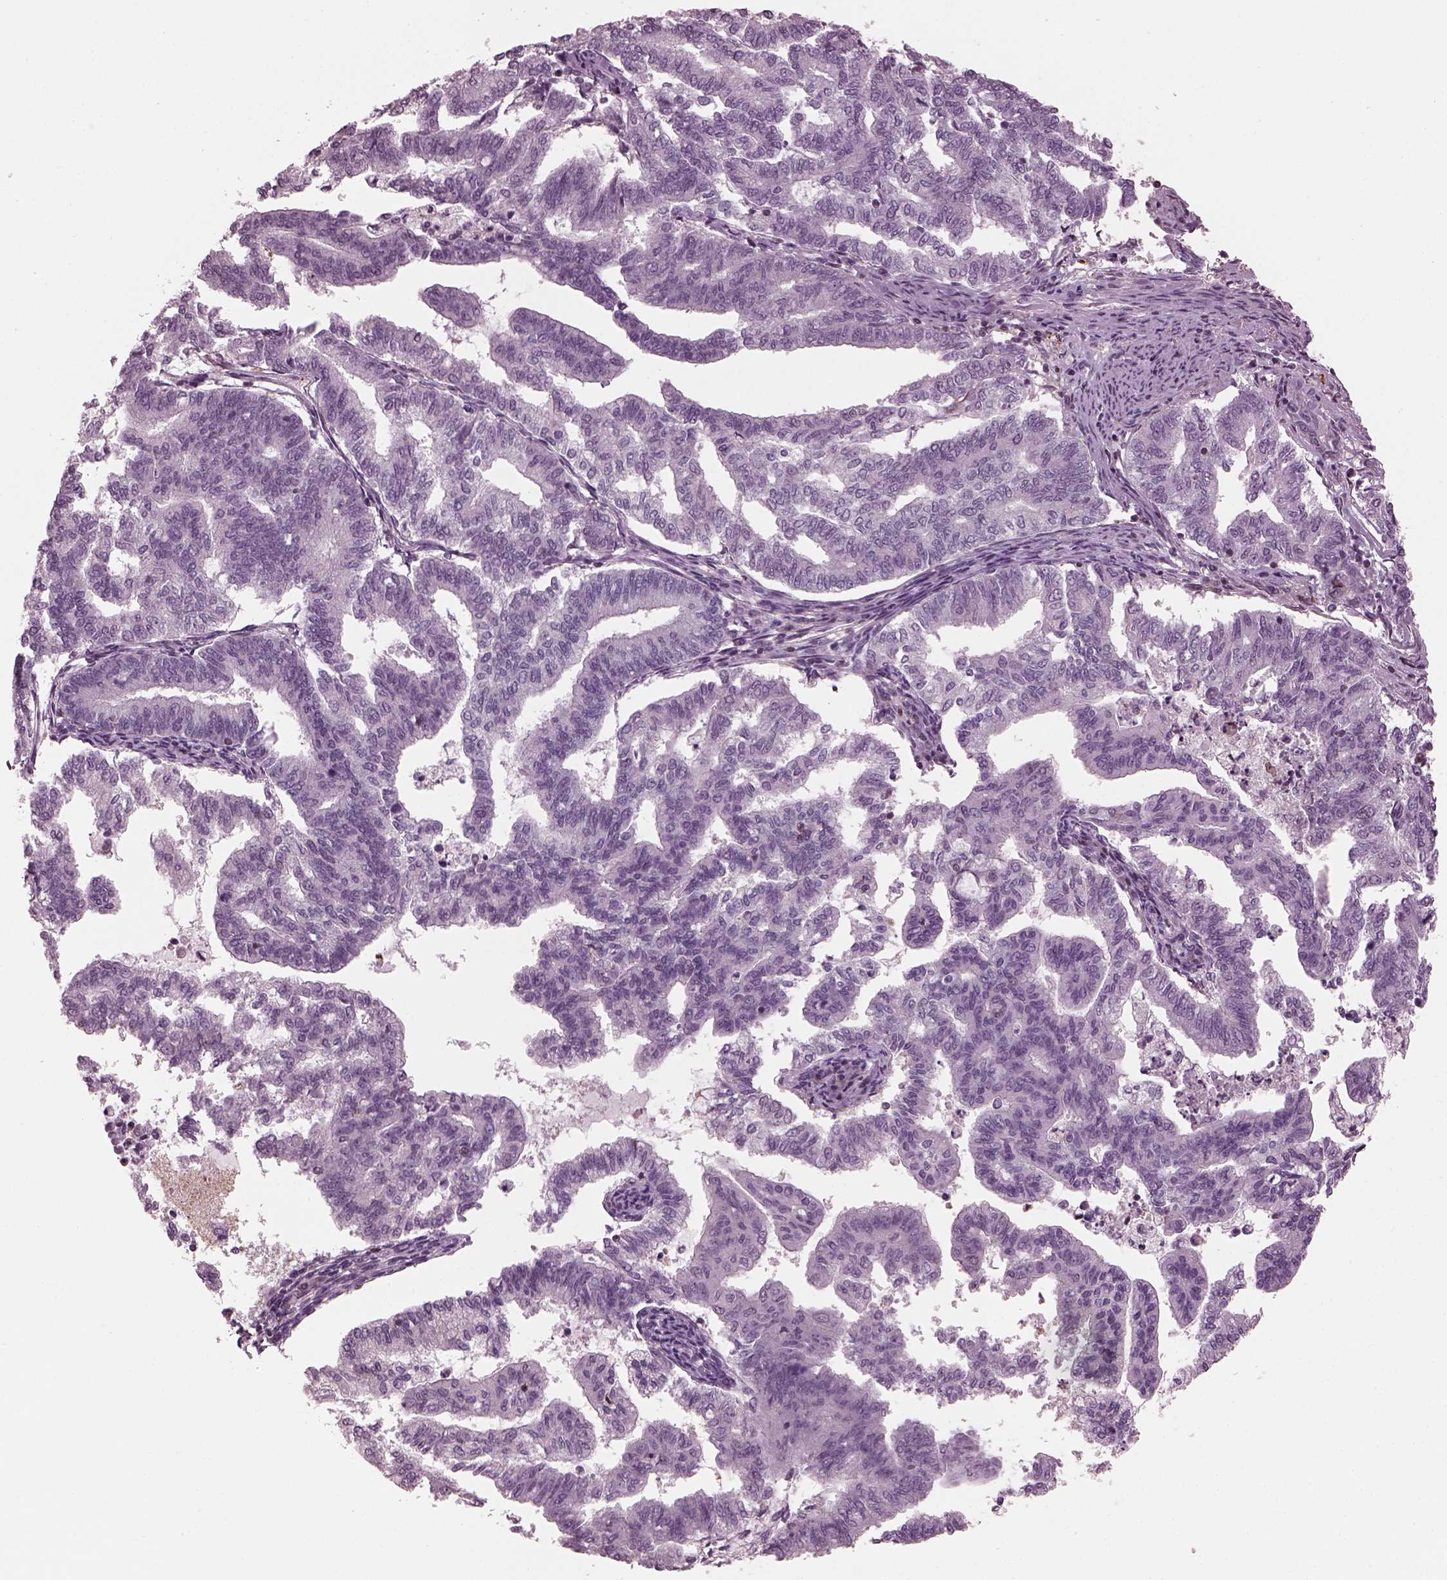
{"staining": {"intensity": "negative", "quantity": "none", "location": "none"}, "tissue": "endometrial cancer", "cell_type": "Tumor cells", "image_type": "cancer", "snomed": [{"axis": "morphology", "description": "Adenocarcinoma, NOS"}, {"axis": "topography", "description": "Endometrium"}], "caption": "Immunohistochemical staining of human adenocarcinoma (endometrial) displays no significant positivity in tumor cells.", "gene": "BFSP1", "patient": {"sex": "female", "age": 79}}